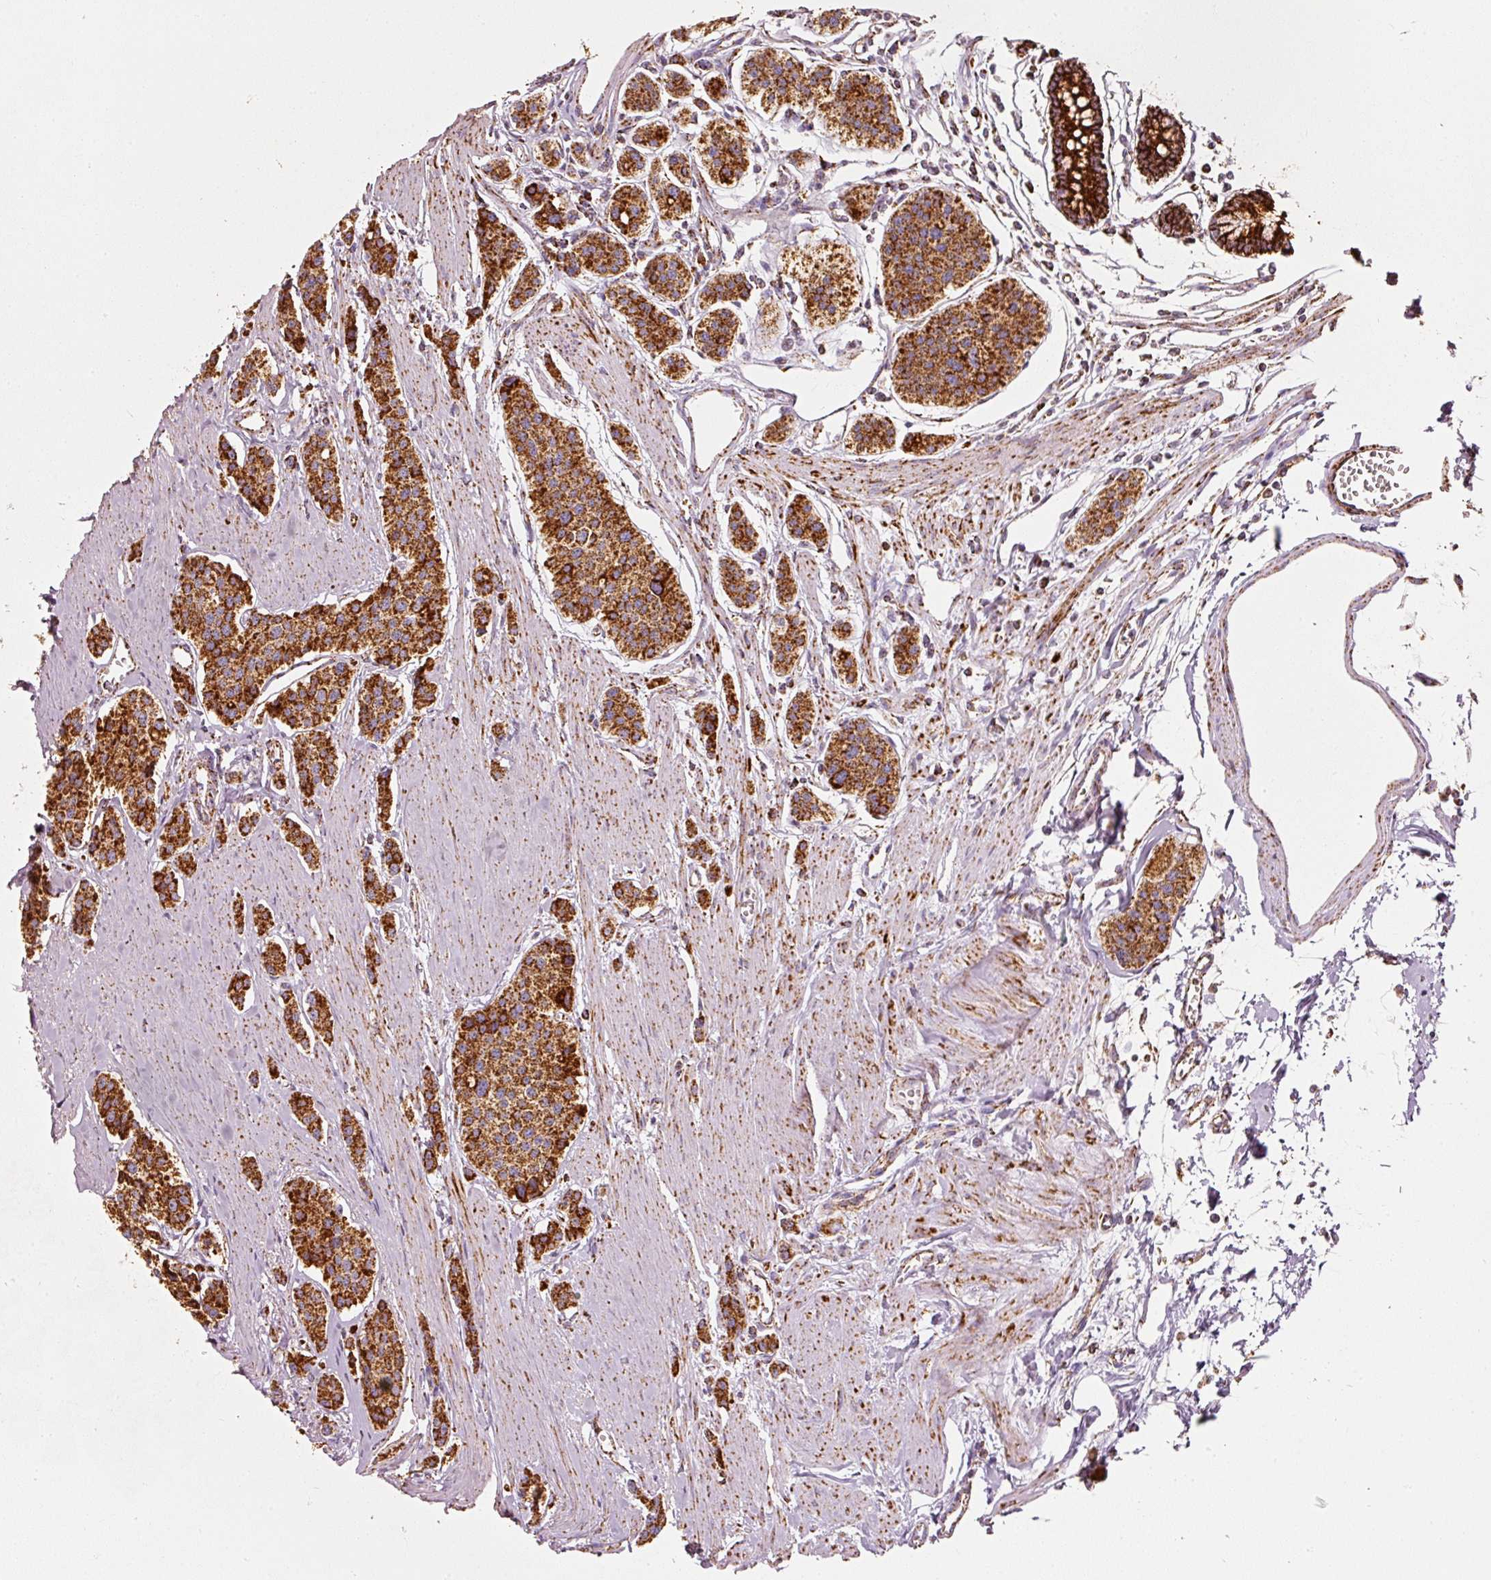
{"staining": {"intensity": "strong", "quantity": ">75%", "location": "cytoplasmic/membranous"}, "tissue": "carcinoid", "cell_type": "Tumor cells", "image_type": "cancer", "snomed": [{"axis": "morphology", "description": "Carcinoid, malignant, NOS"}, {"axis": "topography", "description": "Small intestine"}], "caption": "Brown immunohistochemical staining in carcinoid (malignant) shows strong cytoplasmic/membranous positivity in about >75% of tumor cells. The protein of interest is shown in brown color, while the nuclei are stained blue.", "gene": "UQCRC1", "patient": {"sex": "male", "age": 60}}